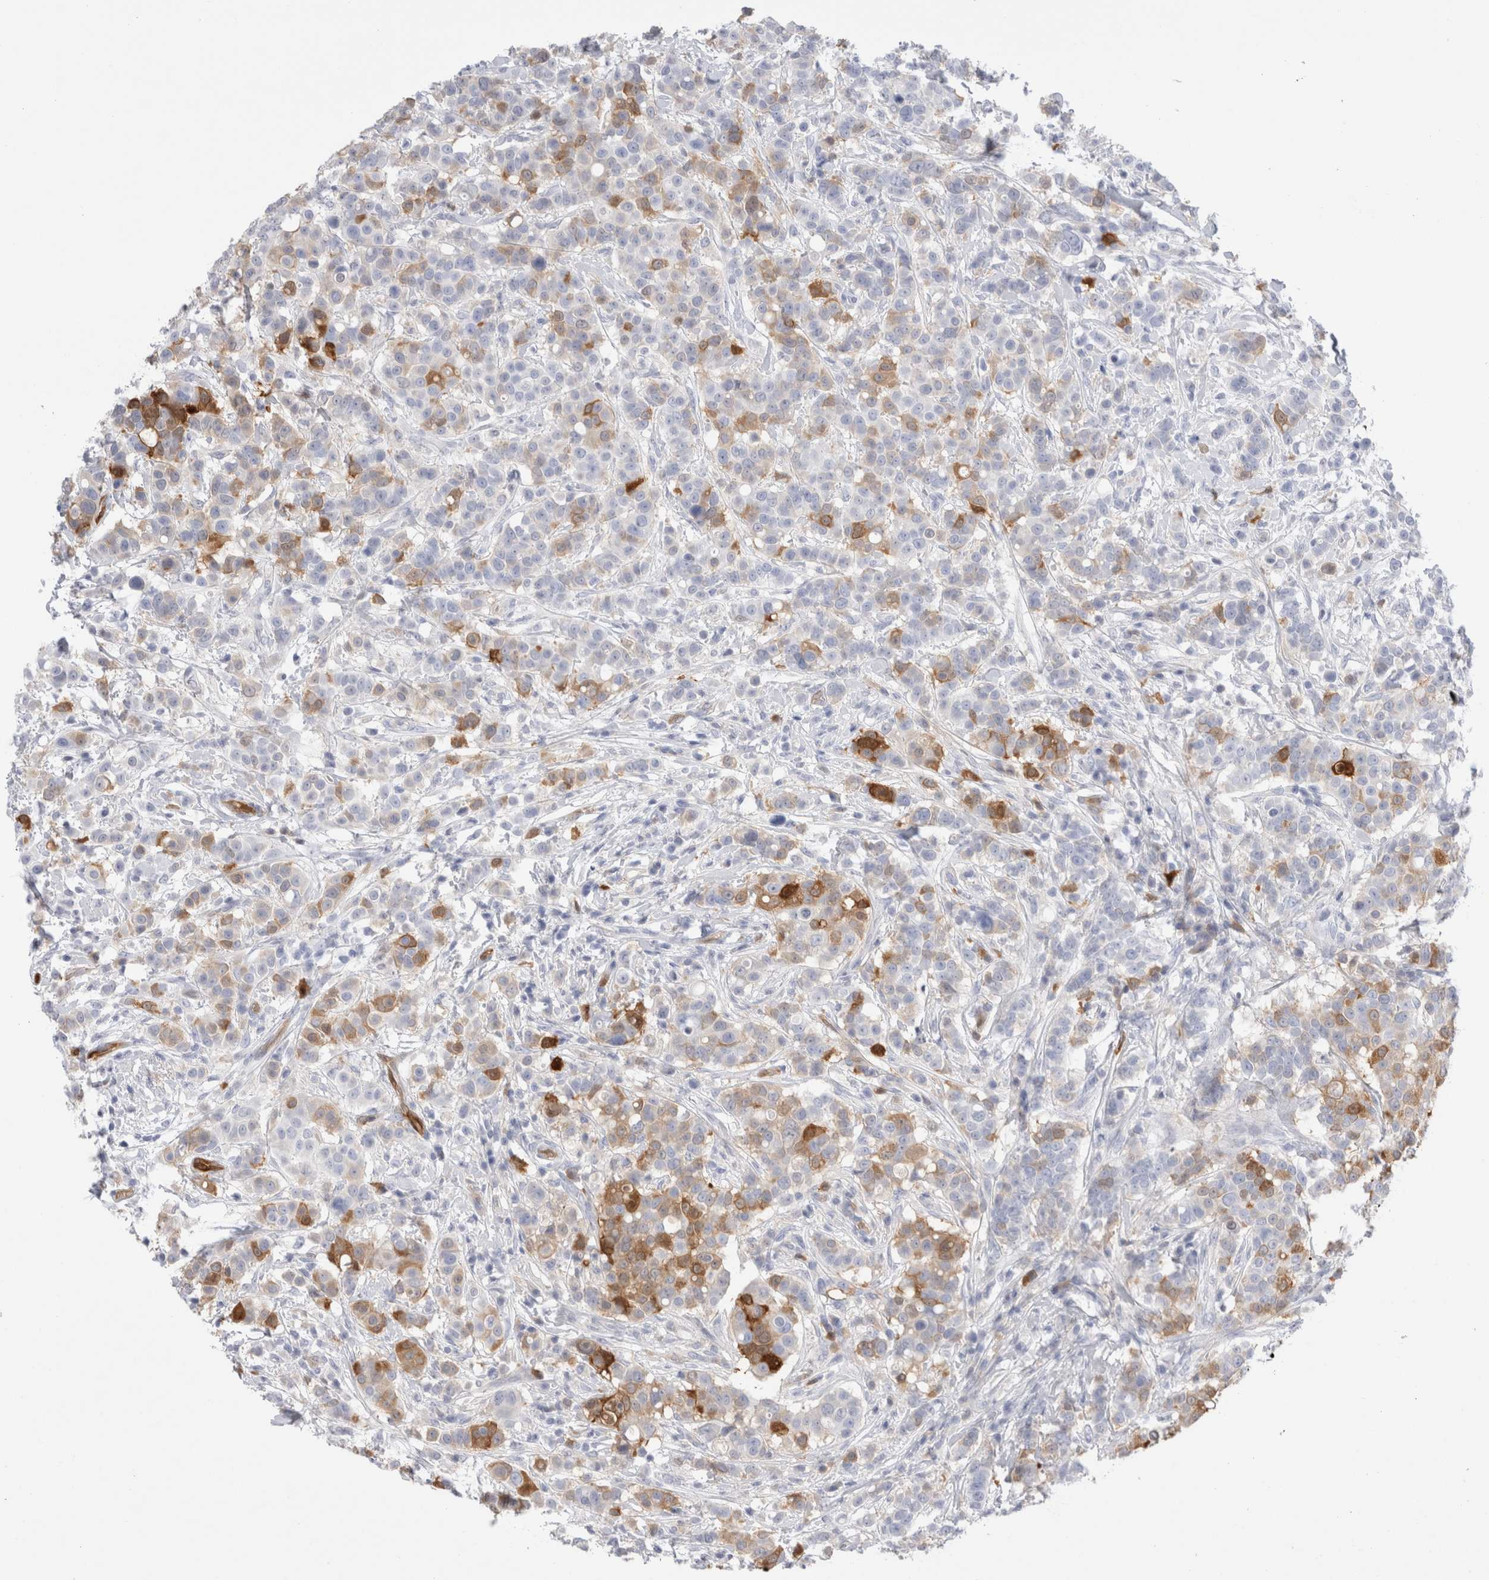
{"staining": {"intensity": "moderate", "quantity": "<25%", "location": "cytoplasmic/membranous"}, "tissue": "breast cancer", "cell_type": "Tumor cells", "image_type": "cancer", "snomed": [{"axis": "morphology", "description": "Duct carcinoma"}, {"axis": "topography", "description": "Breast"}], "caption": "This photomicrograph demonstrates IHC staining of breast cancer, with low moderate cytoplasmic/membranous staining in approximately <25% of tumor cells.", "gene": "NAPEPLD", "patient": {"sex": "female", "age": 27}}